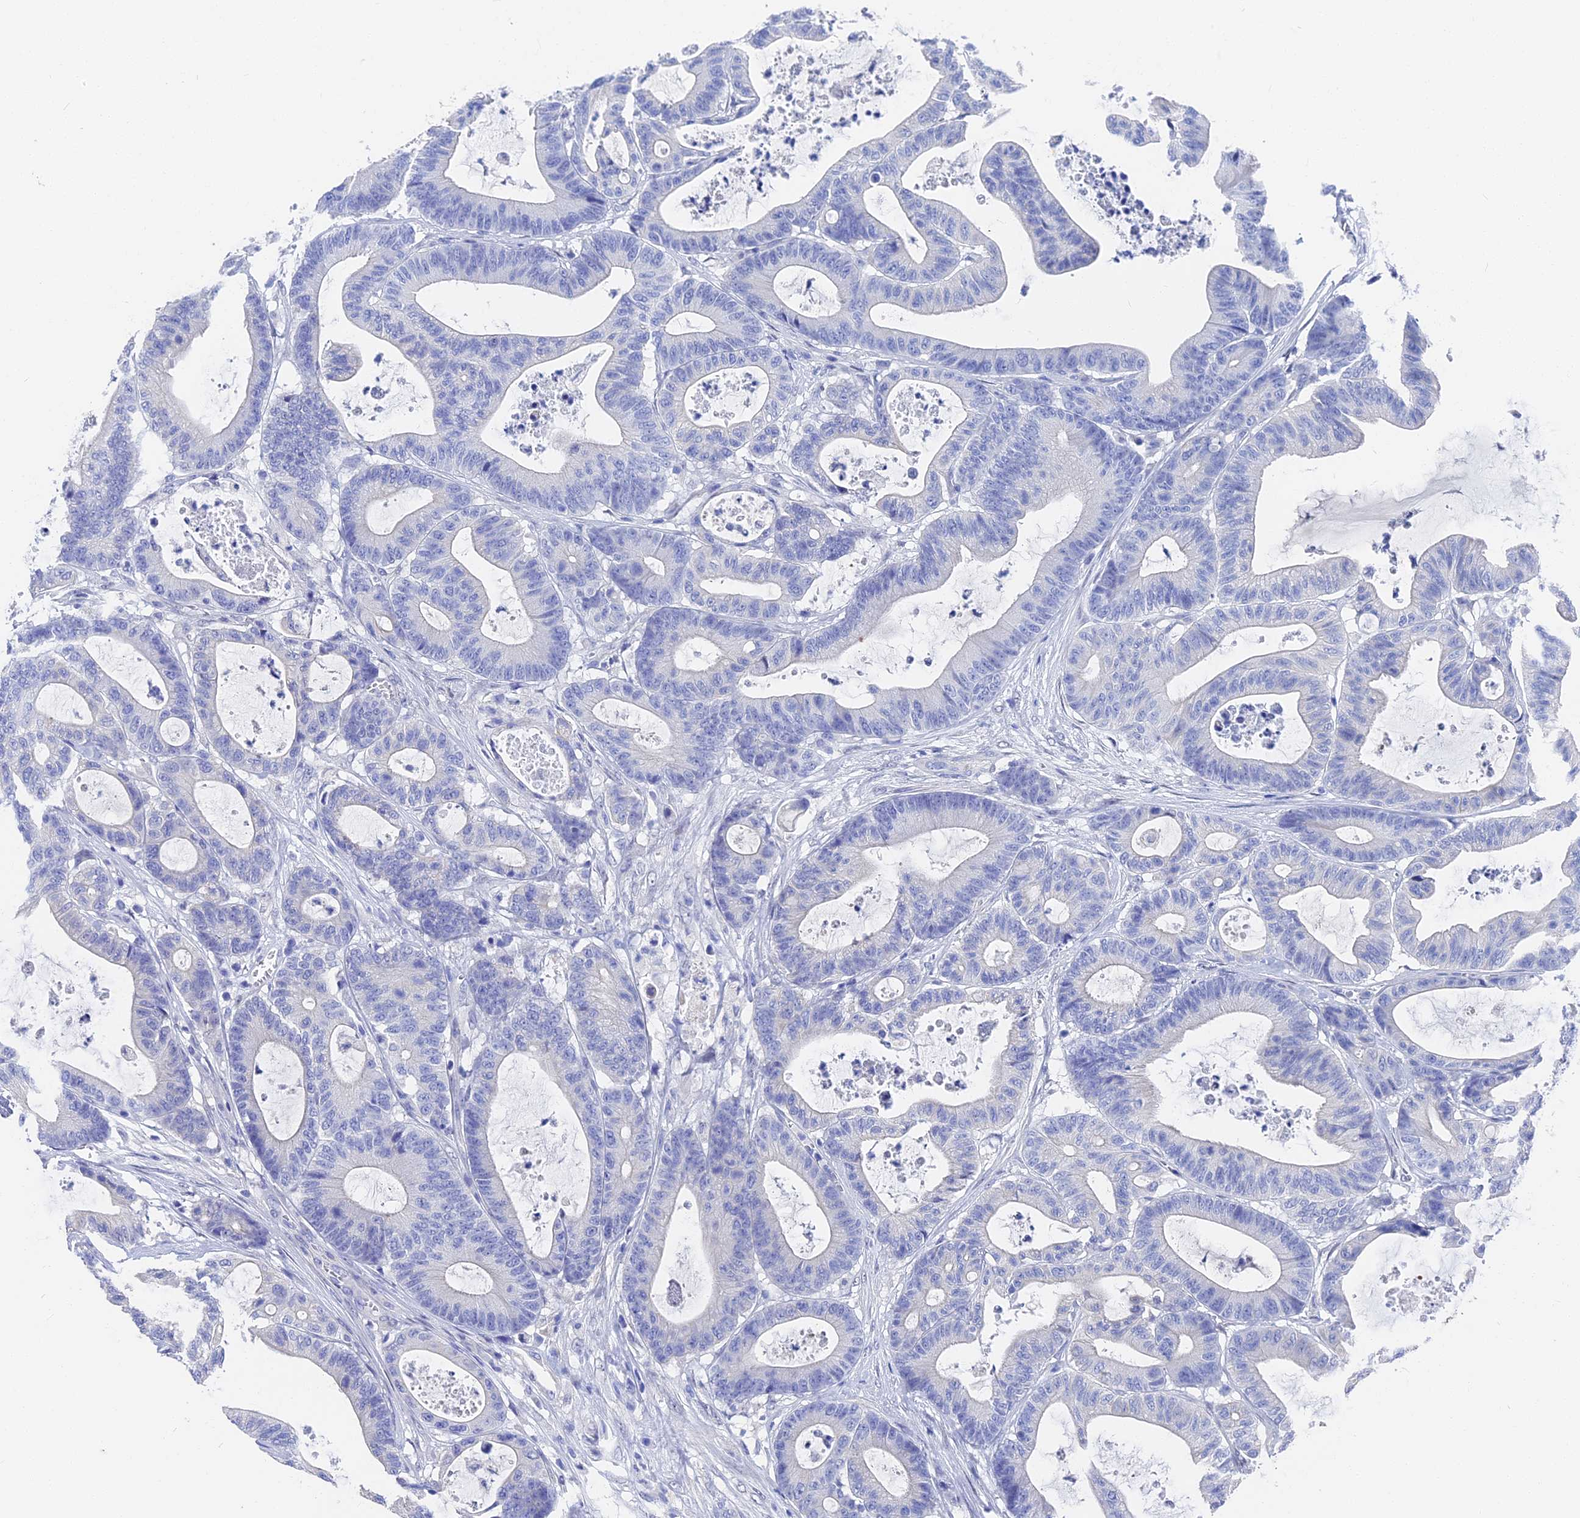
{"staining": {"intensity": "negative", "quantity": "none", "location": "none"}, "tissue": "colorectal cancer", "cell_type": "Tumor cells", "image_type": "cancer", "snomed": [{"axis": "morphology", "description": "Adenocarcinoma, NOS"}, {"axis": "topography", "description": "Colon"}], "caption": "Tumor cells are negative for brown protein staining in colorectal cancer.", "gene": "VPS33B", "patient": {"sex": "female", "age": 84}}